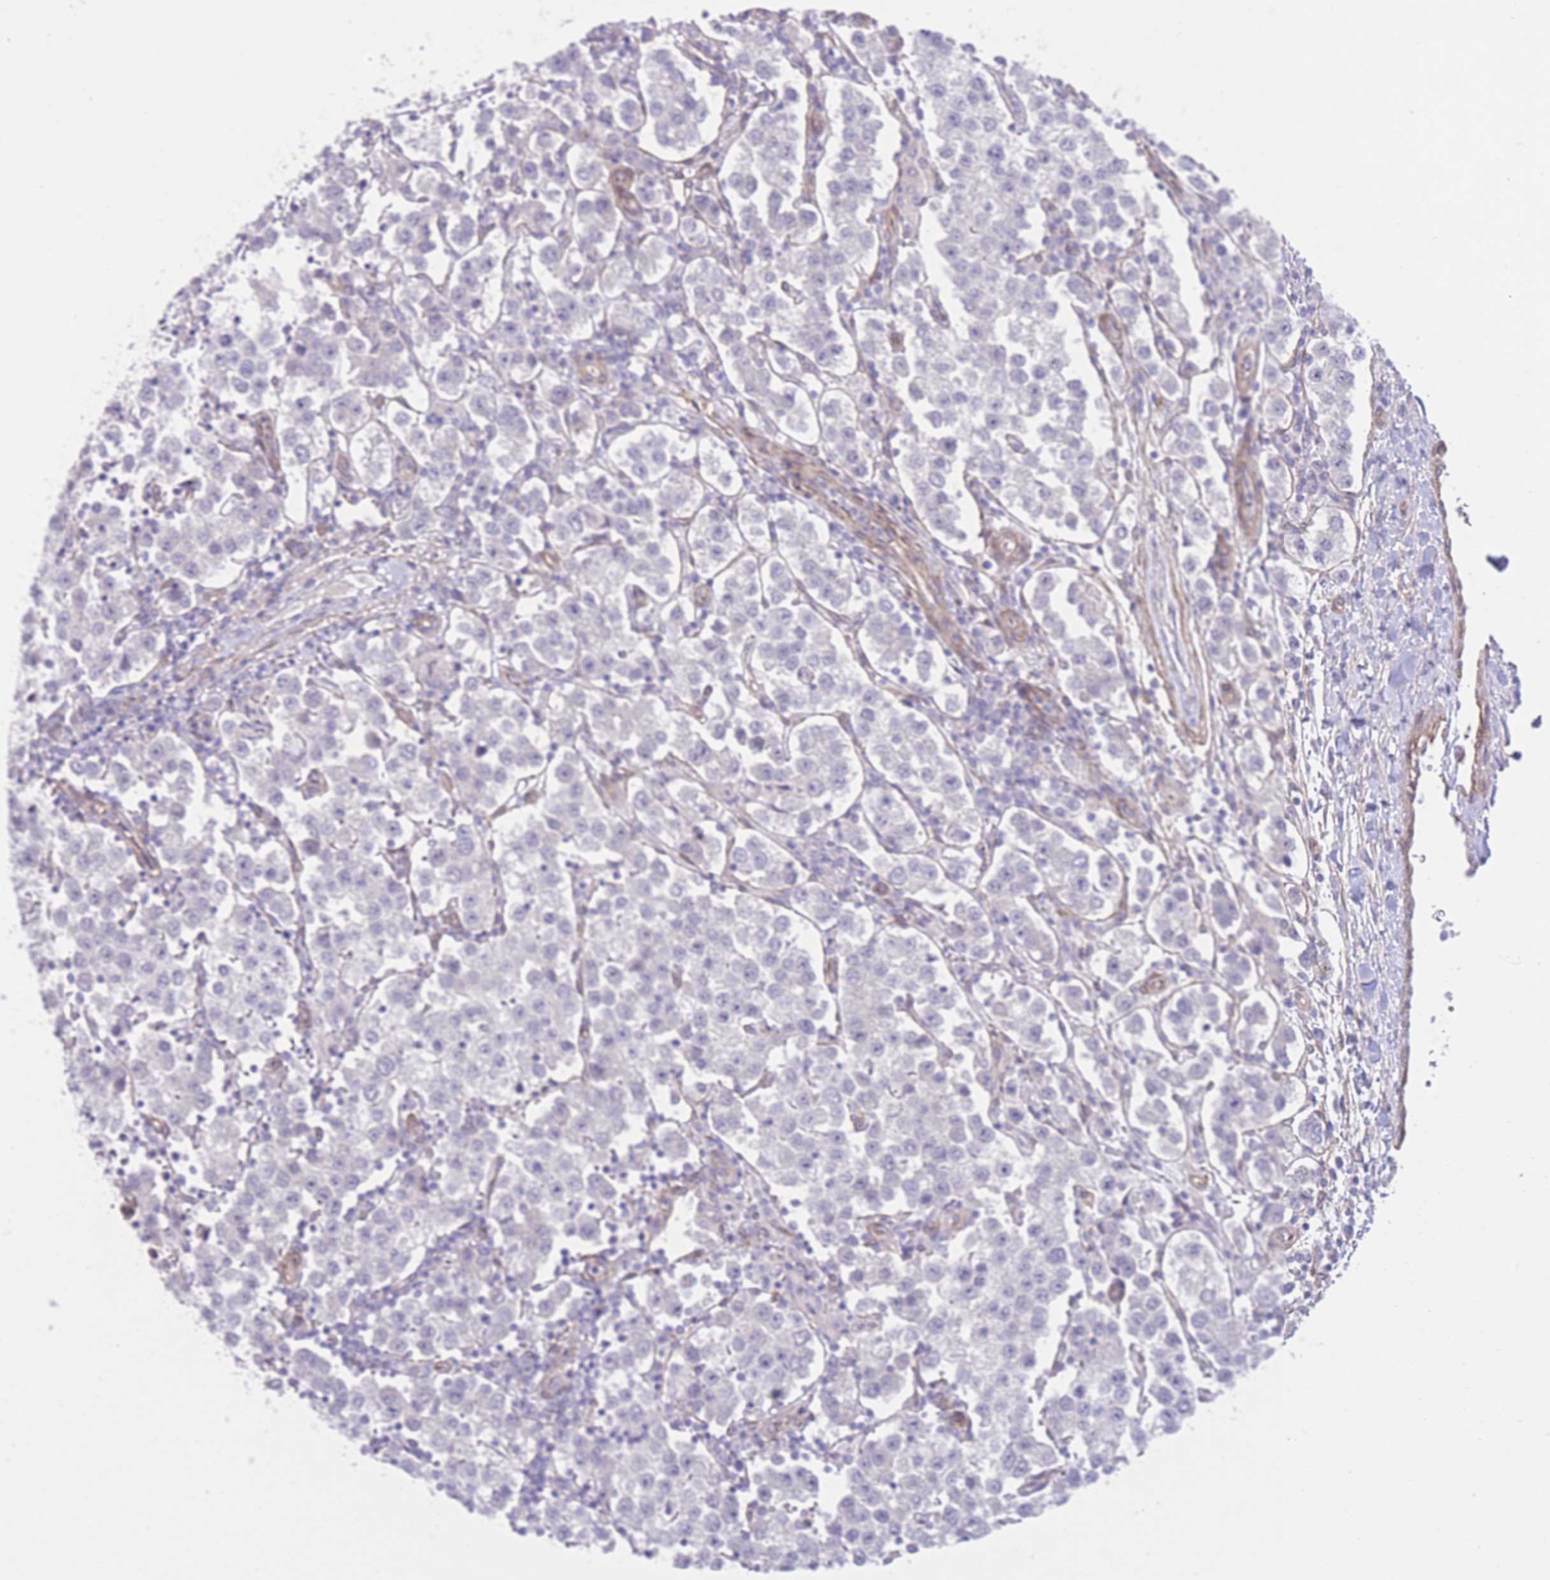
{"staining": {"intensity": "negative", "quantity": "none", "location": "none"}, "tissue": "testis cancer", "cell_type": "Tumor cells", "image_type": "cancer", "snomed": [{"axis": "morphology", "description": "Seminoma, NOS"}, {"axis": "topography", "description": "Testis"}], "caption": "This is an immunohistochemistry image of testis cancer. There is no positivity in tumor cells.", "gene": "QTRT1", "patient": {"sex": "male", "age": 37}}